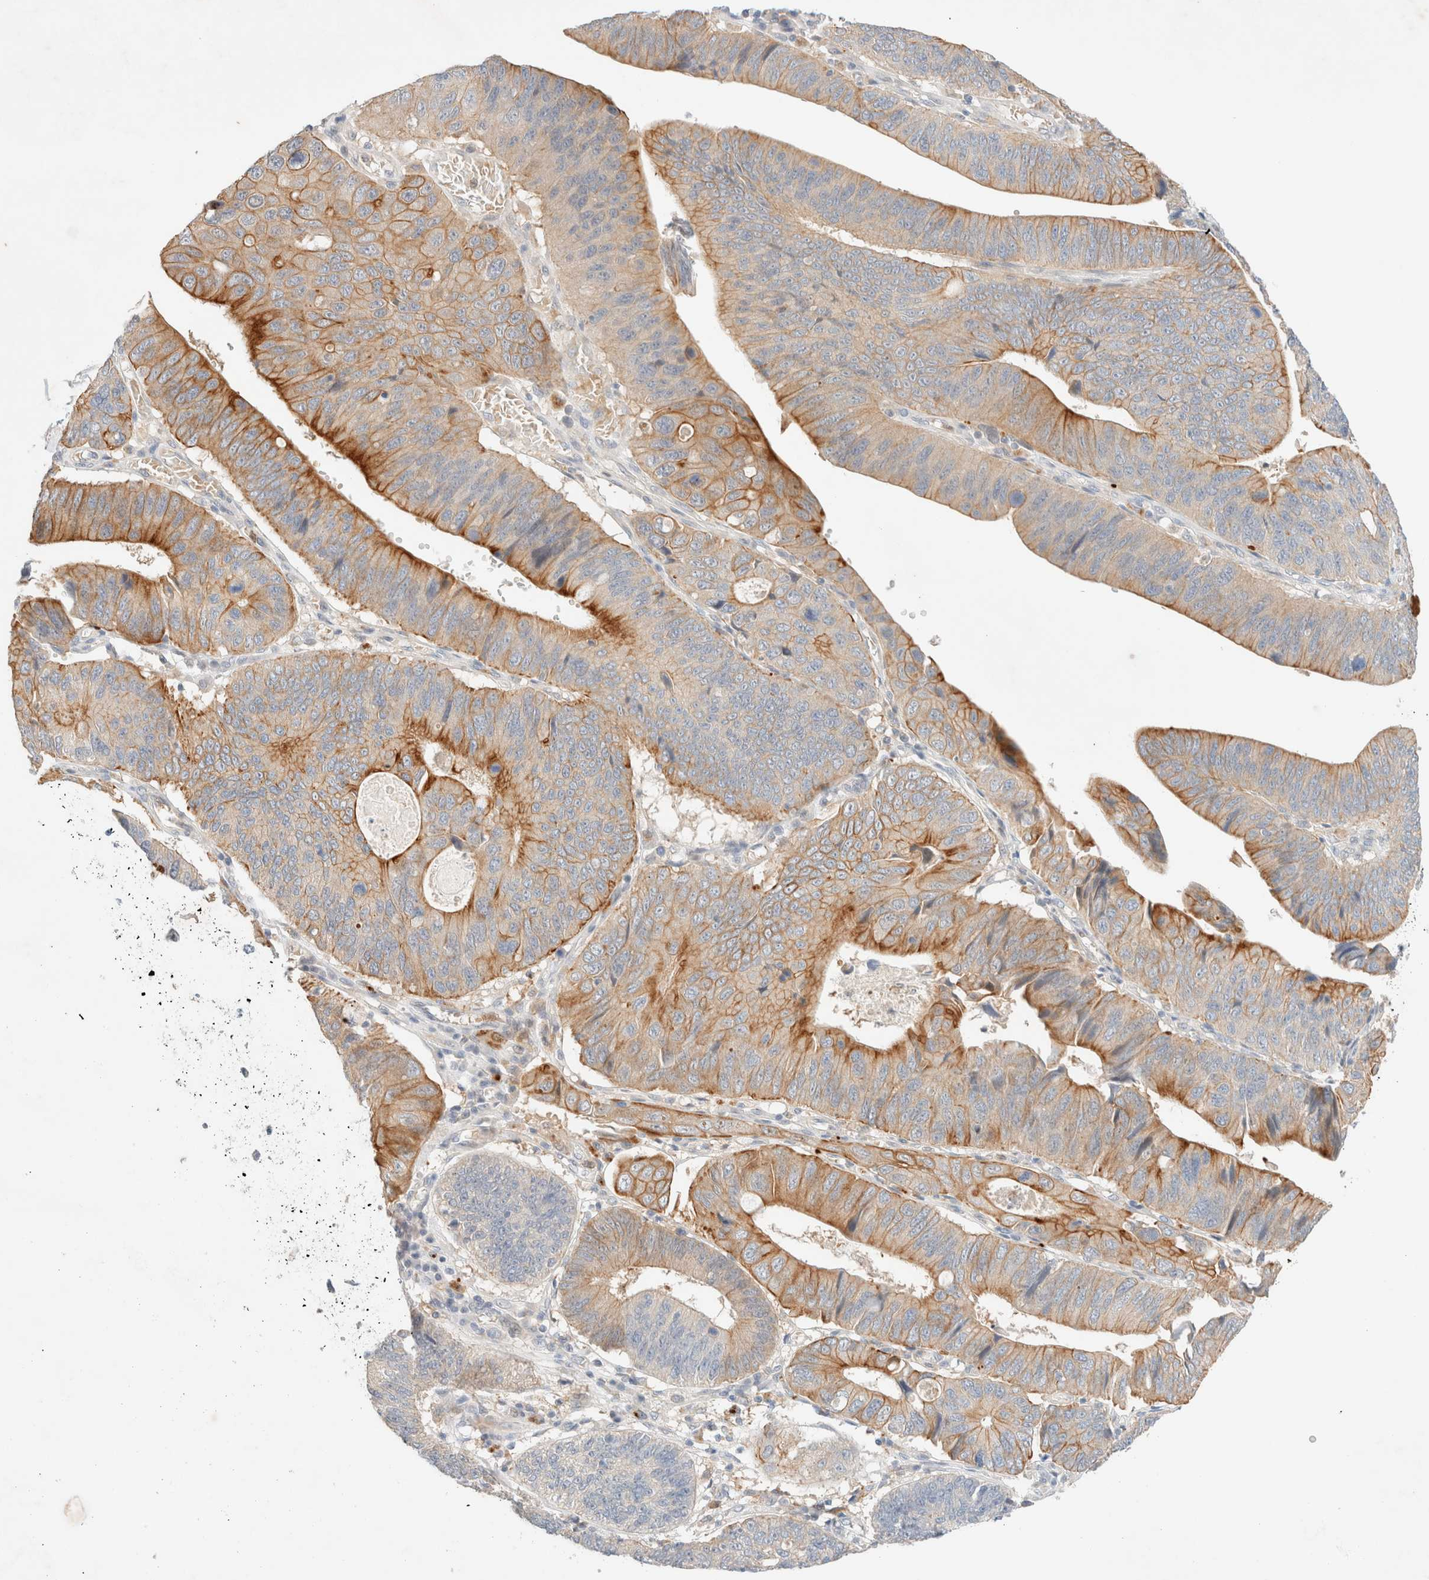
{"staining": {"intensity": "moderate", "quantity": "25%-75%", "location": "cytoplasmic/membranous"}, "tissue": "stomach cancer", "cell_type": "Tumor cells", "image_type": "cancer", "snomed": [{"axis": "morphology", "description": "Adenocarcinoma, NOS"}, {"axis": "topography", "description": "Stomach"}], "caption": "High-magnification brightfield microscopy of stomach adenocarcinoma stained with DAB (brown) and counterstained with hematoxylin (blue). tumor cells exhibit moderate cytoplasmic/membranous expression is present in about25%-75% of cells.", "gene": "SGSM2", "patient": {"sex": "male", "age": 59}}